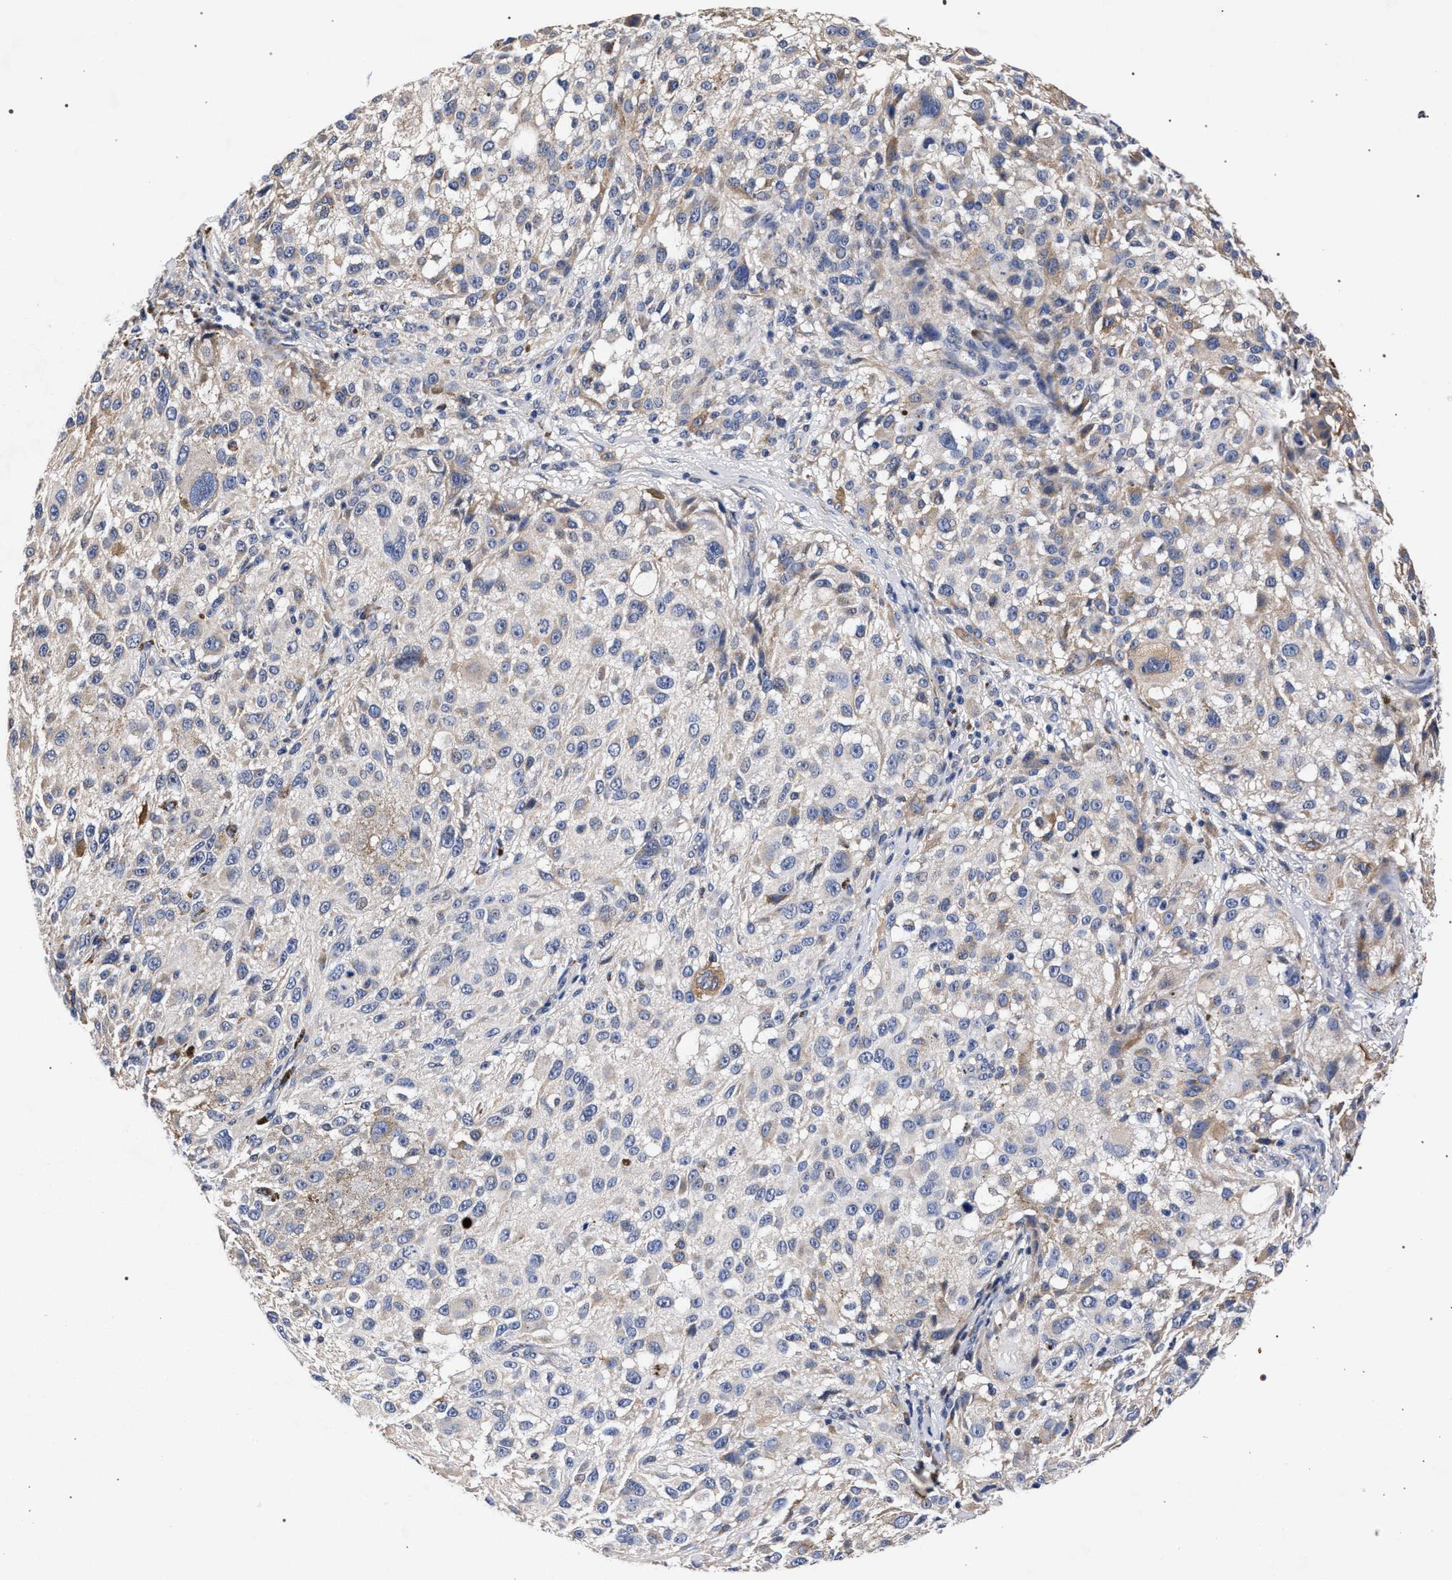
{"staining": {"intensity": "negative", "quantity": "none", "location": "none"}, "tissue": "melanoma", "cell_type": "Tumor cells", "image_type": "cancer", "snomed": [{"axis": "morphology", "description": "Necrosis, NOS"}, {"axis": "morphology", "description": "Malignant melanoma, NOS"}, {"axis": "topography", "description": "Skin"}], "caption": "Histopathology image shows no protein expression in tumor cells of malignant melanoma tissue.", "gene": "CFAP95", "patient": {"sex": "female", "age": 87}}